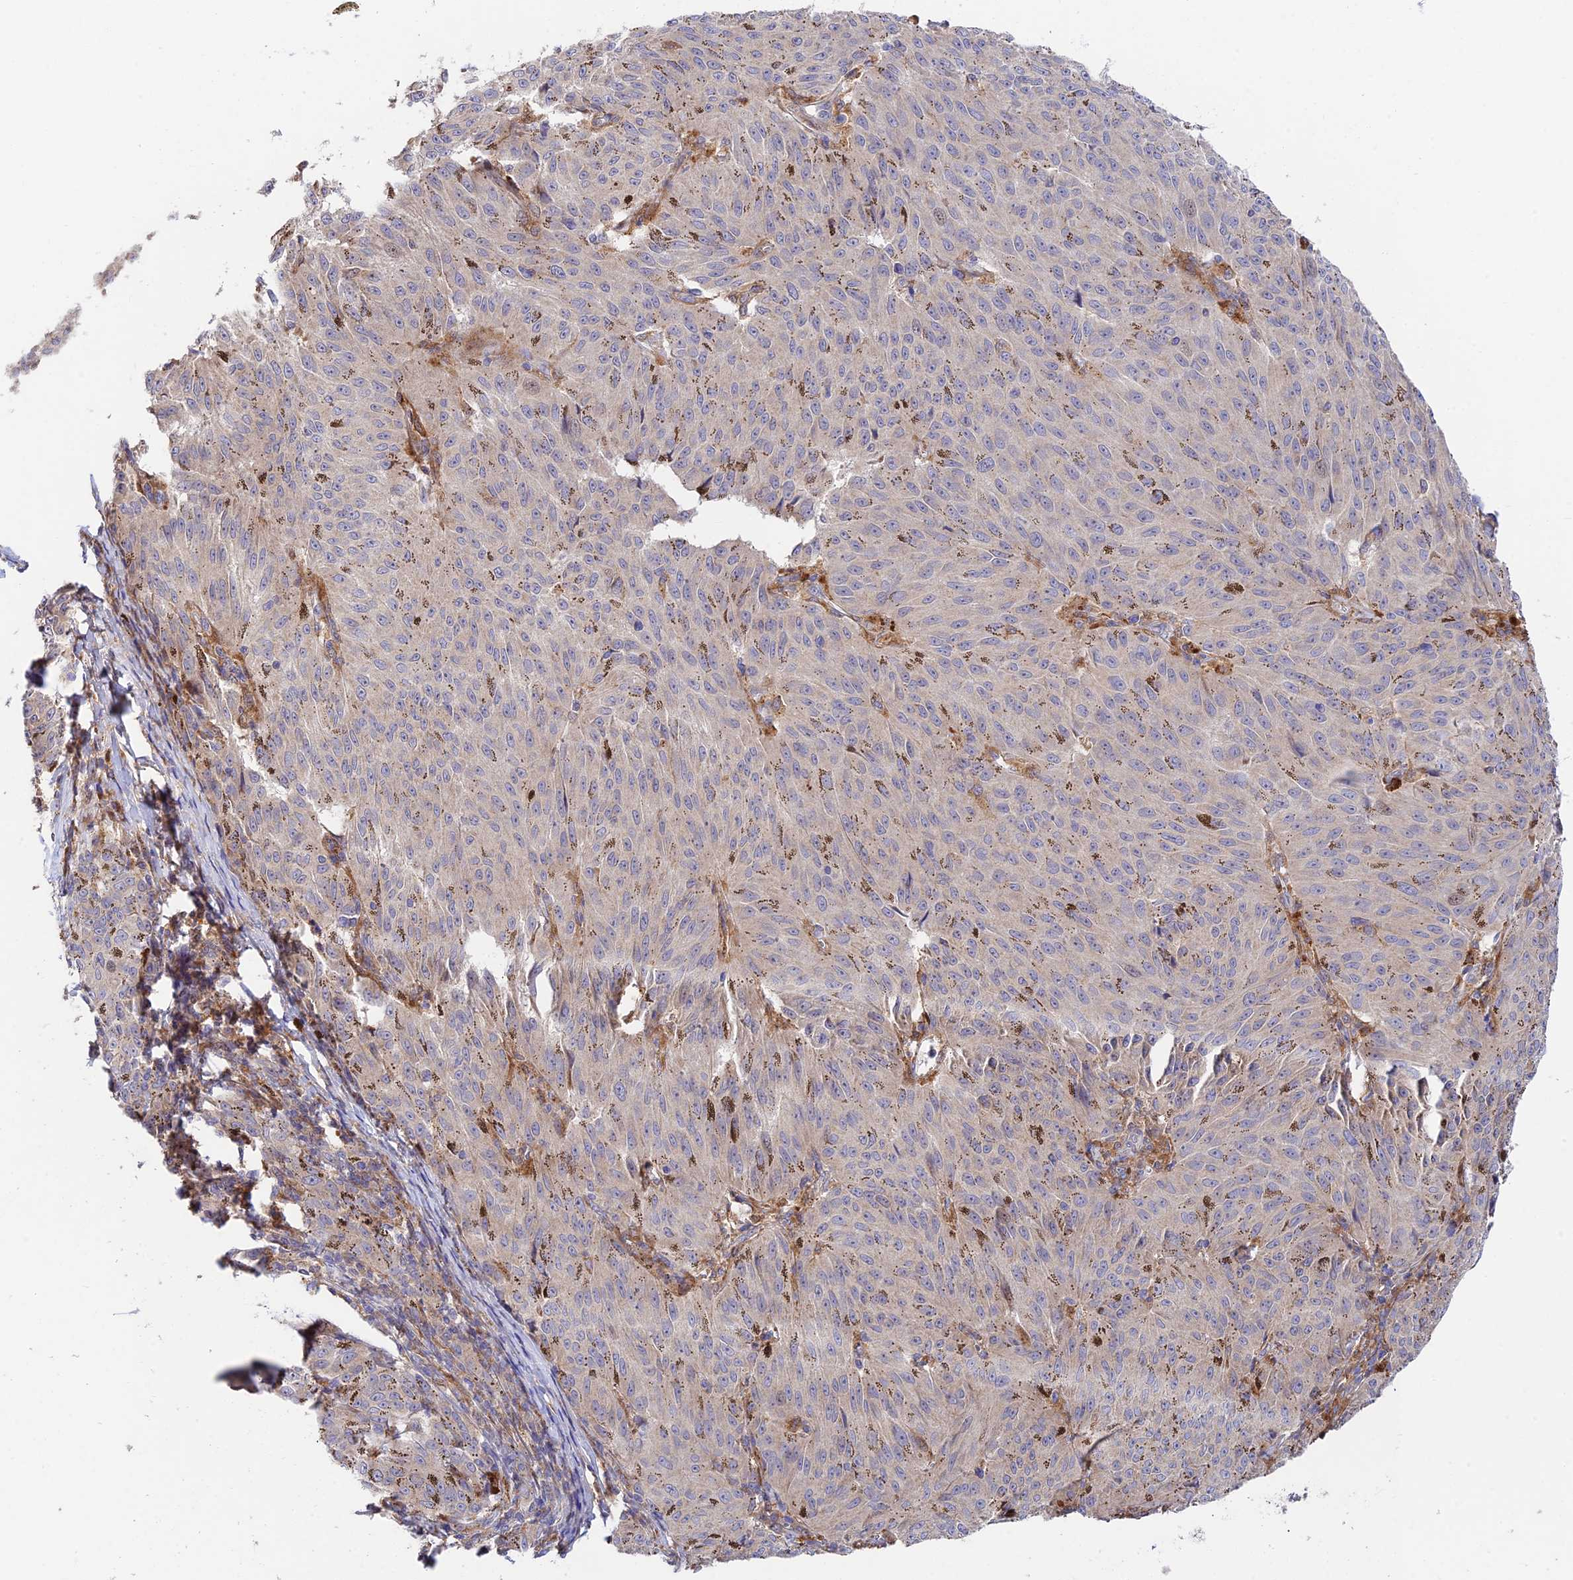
{"staining": {"intensity": "negative", "quantity": "none", "location": "none"}, "tissue": "melanoma", "cell_type": "Tumor cells", "image_type": "cancer", "snomed": [{"axis": "morphology", "description": "Malignant melanoma, NOS"}, {"axis": "topography", "description": "Skin"}], "caption": "Immunohistochemical staining of malignant melanoma exhibits no significant positivity in tumor cells. The staining was performed using DAB (3,3'-diaminobenzidine) to visualize the protein expression in brown, while the nuclei were stained in blue with hematoxylin (Magnification: 20x).", "gene": "FUOM", "patient": {"sex": "female", "age": 72}}